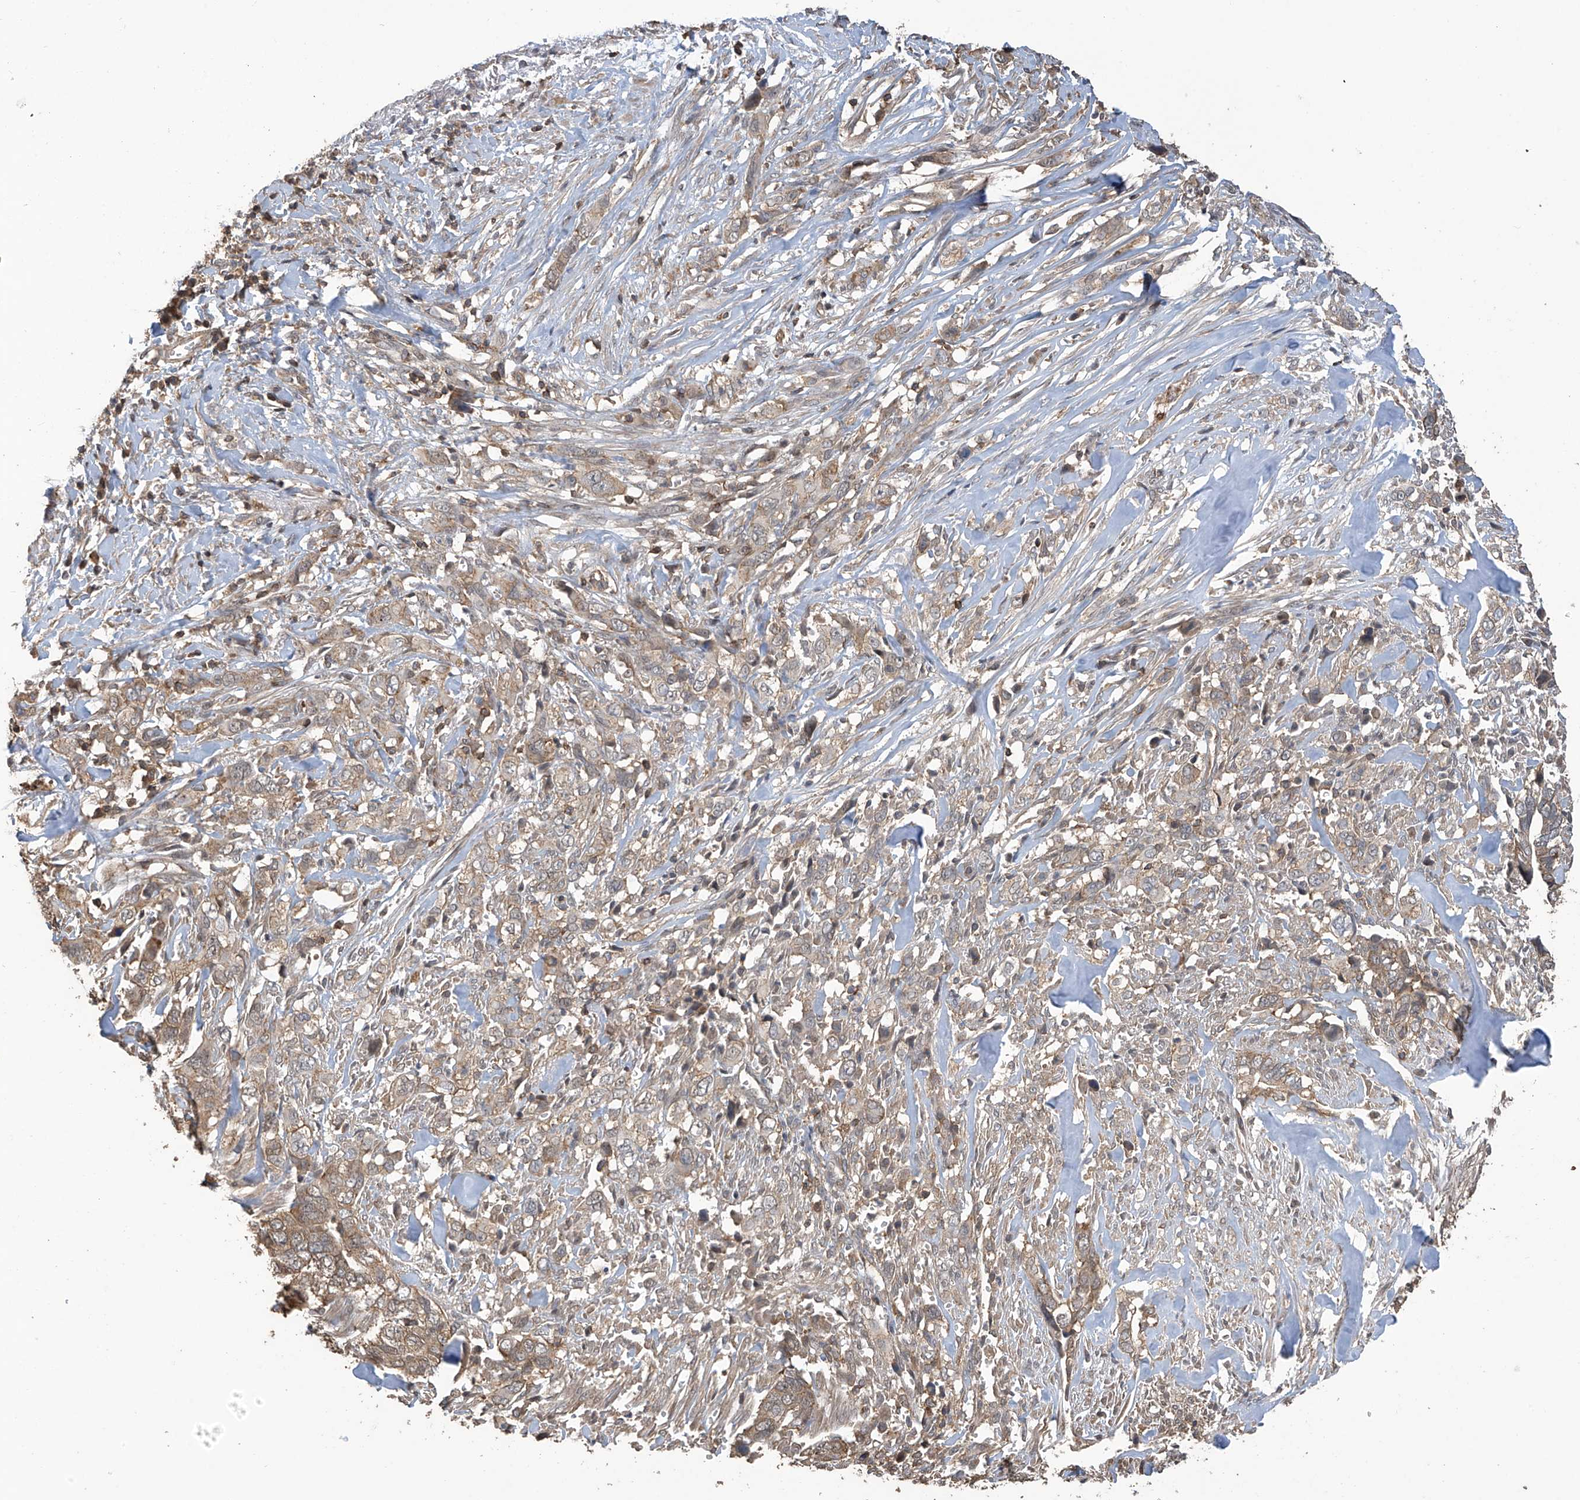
{"staining": {"intensity": "weak", "quantity": ">75%", "location": "cytoplasmic/membranous"}, "tissue": "liver cancer", "cell_type": "Tumor cells", "image_type": "cancer", "snomed": [{"axis": "morphology", "description": "Cholangiocarcinoma"}, {"axis": "topography", "description": "Liver"}], "caption": "Immunohistochemistry (DAB) staining of human liver cancer displays weak cytoplasmic/membranous protein positivity in about >75% of tumor cells.", "gene": "COX10", "patient": {"sex": "female", "age": 79}}